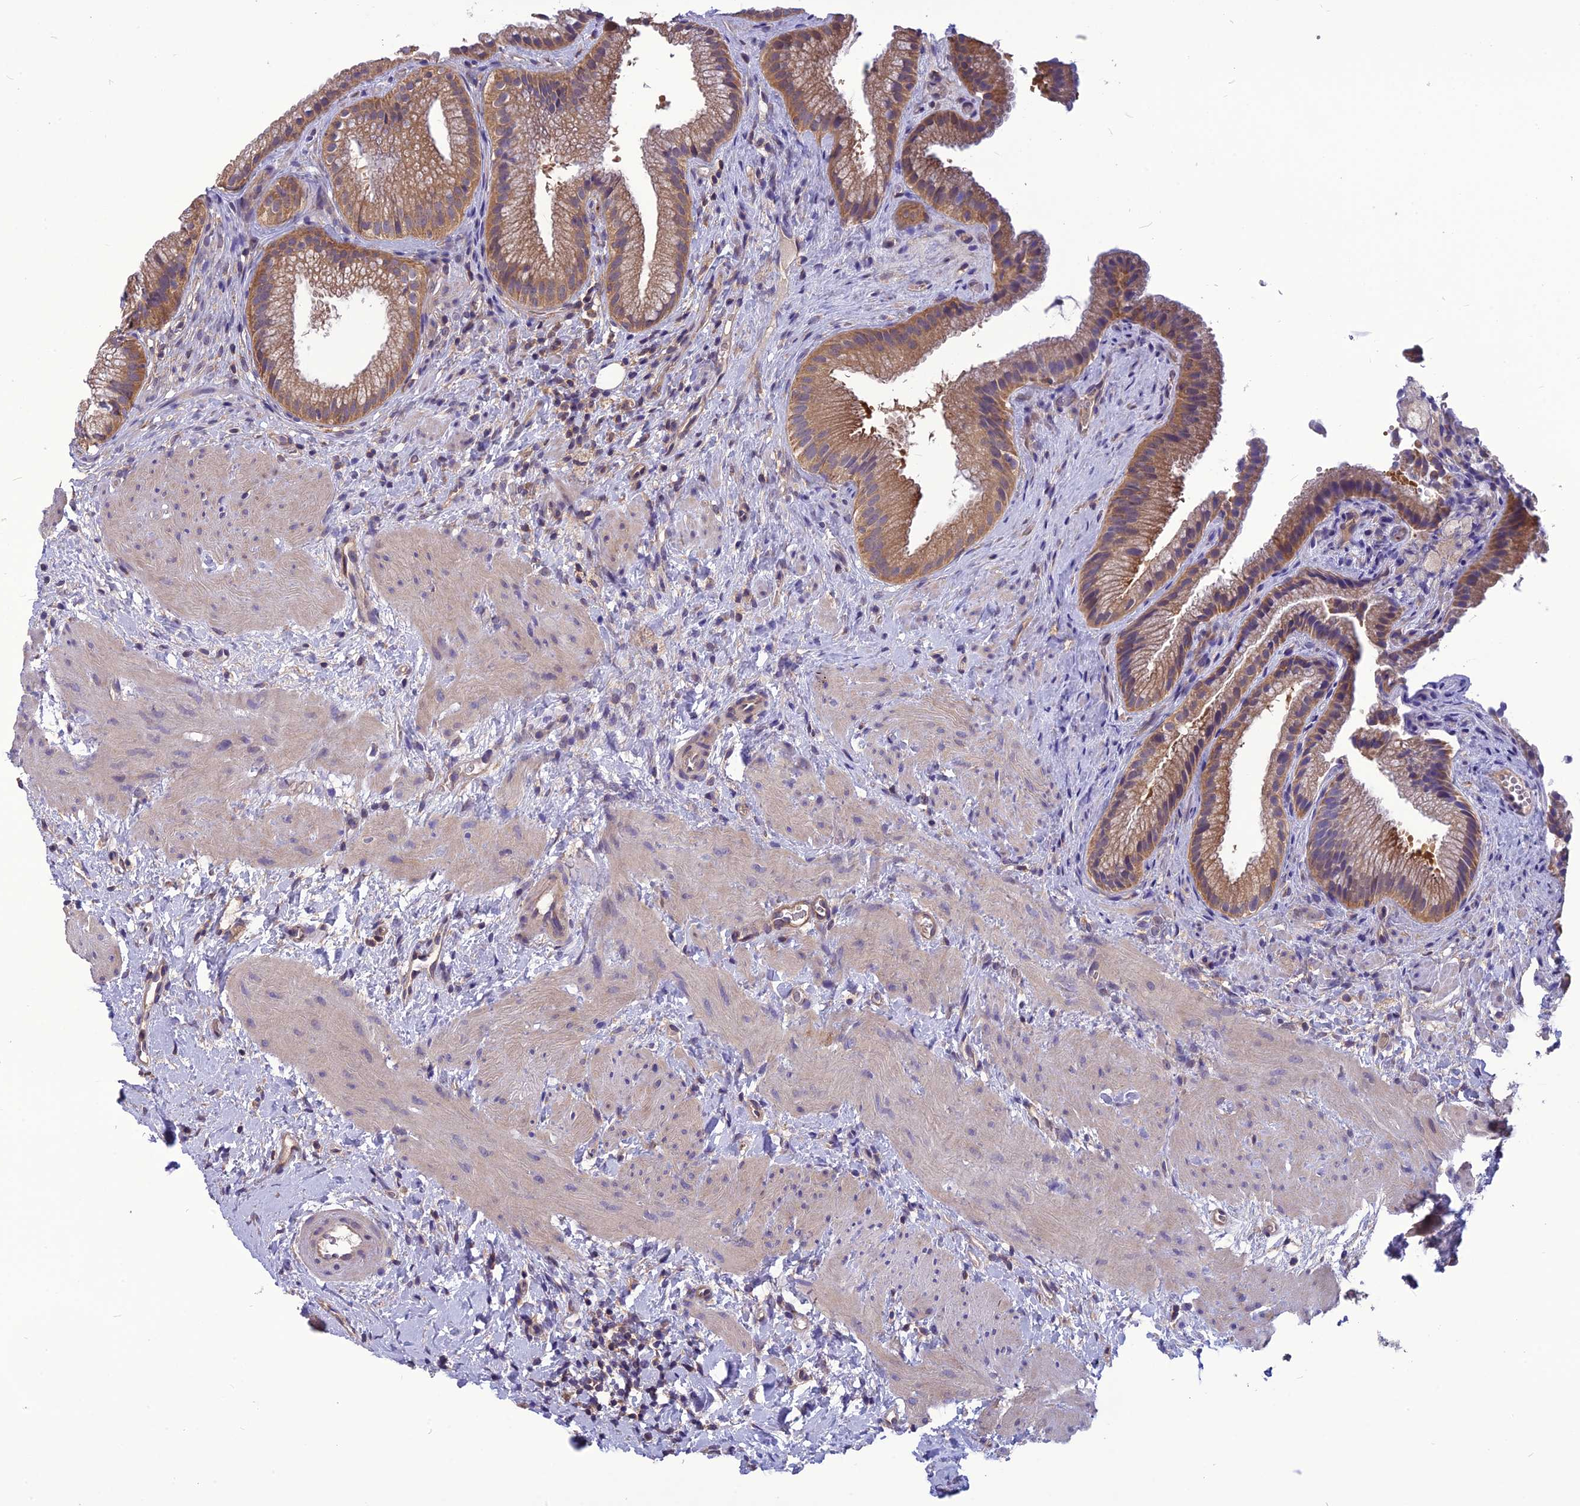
{"staining": {"intensity": "moderate", "quantity": ">75%", "location": "cytoplasmic/membranous"}, "tissue": "gallbladder", "cell_type": "Glandular cells", "image_type": "normal", "snomed": [{"axis": "morphology", "description": "Normal tissue, NOS"}, {"axis": "topography", "description": "Gallbladder"}], "caption": "A photomicrograph showing moderate cytoplasmic/membranous positivity in about >75% of glandular cells in normal gallbladder, as visualized by brown immunohistochemical staining.", "gene": "PSMF1", "patient": {"sex": "female", "age": 64}}